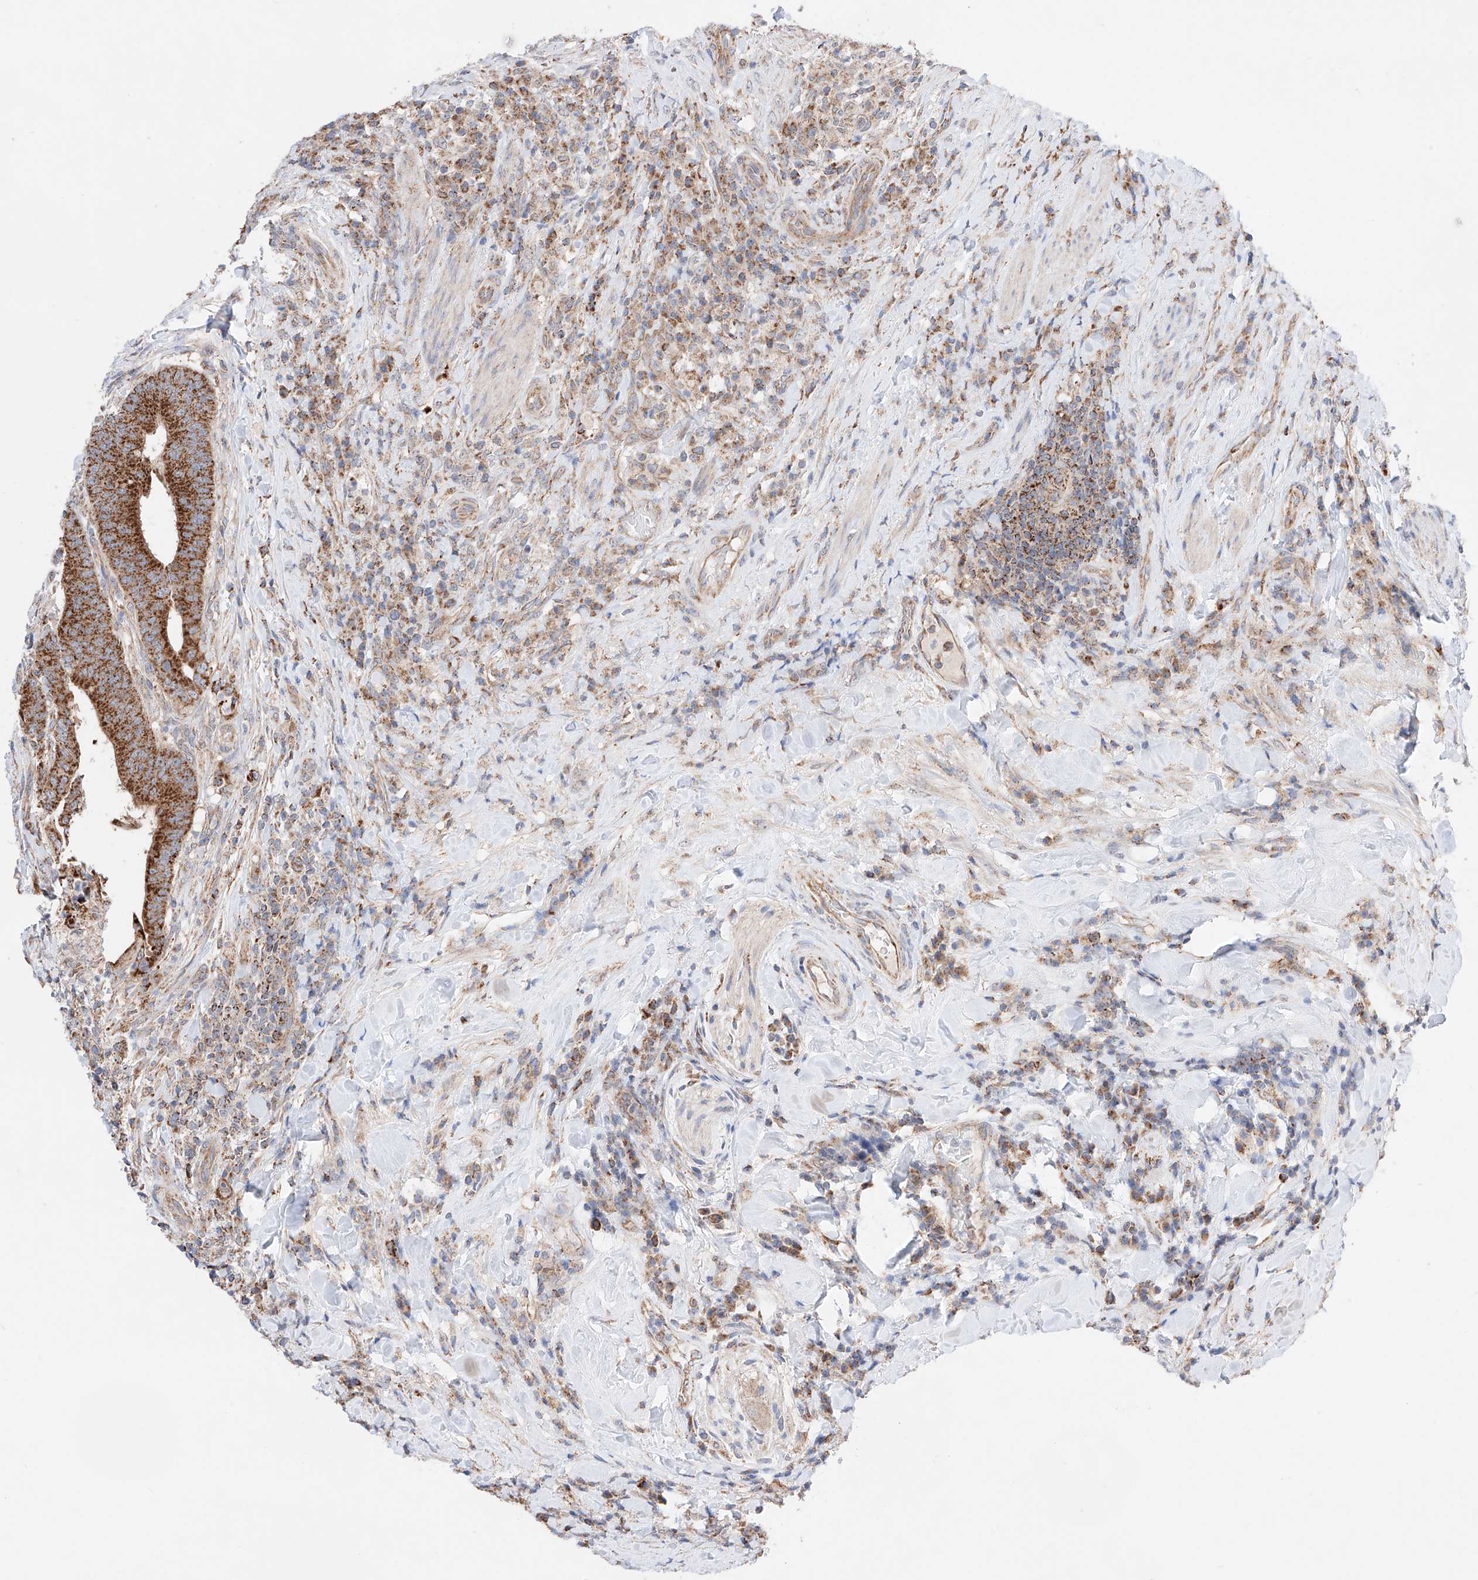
{"staining": {"intensity": "strong", "quantity": ">75%", "location": "cytoplasmic/membranous"}, "tissue": "colorectal cancer", "cell_type": "Tumor cells", "image_type": "cancer", "snomed": [{"axis": "morphology", "description": "Adenocarcinoma, NOS"}, {"axis": "topography", "description": "Colon"}], "caption": "DAB (3,3'-diaminobenzidine) immunohistochemical staining of adenocarcinoma (colorectal) reveals strong cytoplasmic/membranous protein positivity in about >75% of tumor cells.", "gene": "KTI12", "patient": {"sex": "female", "age": 66}}